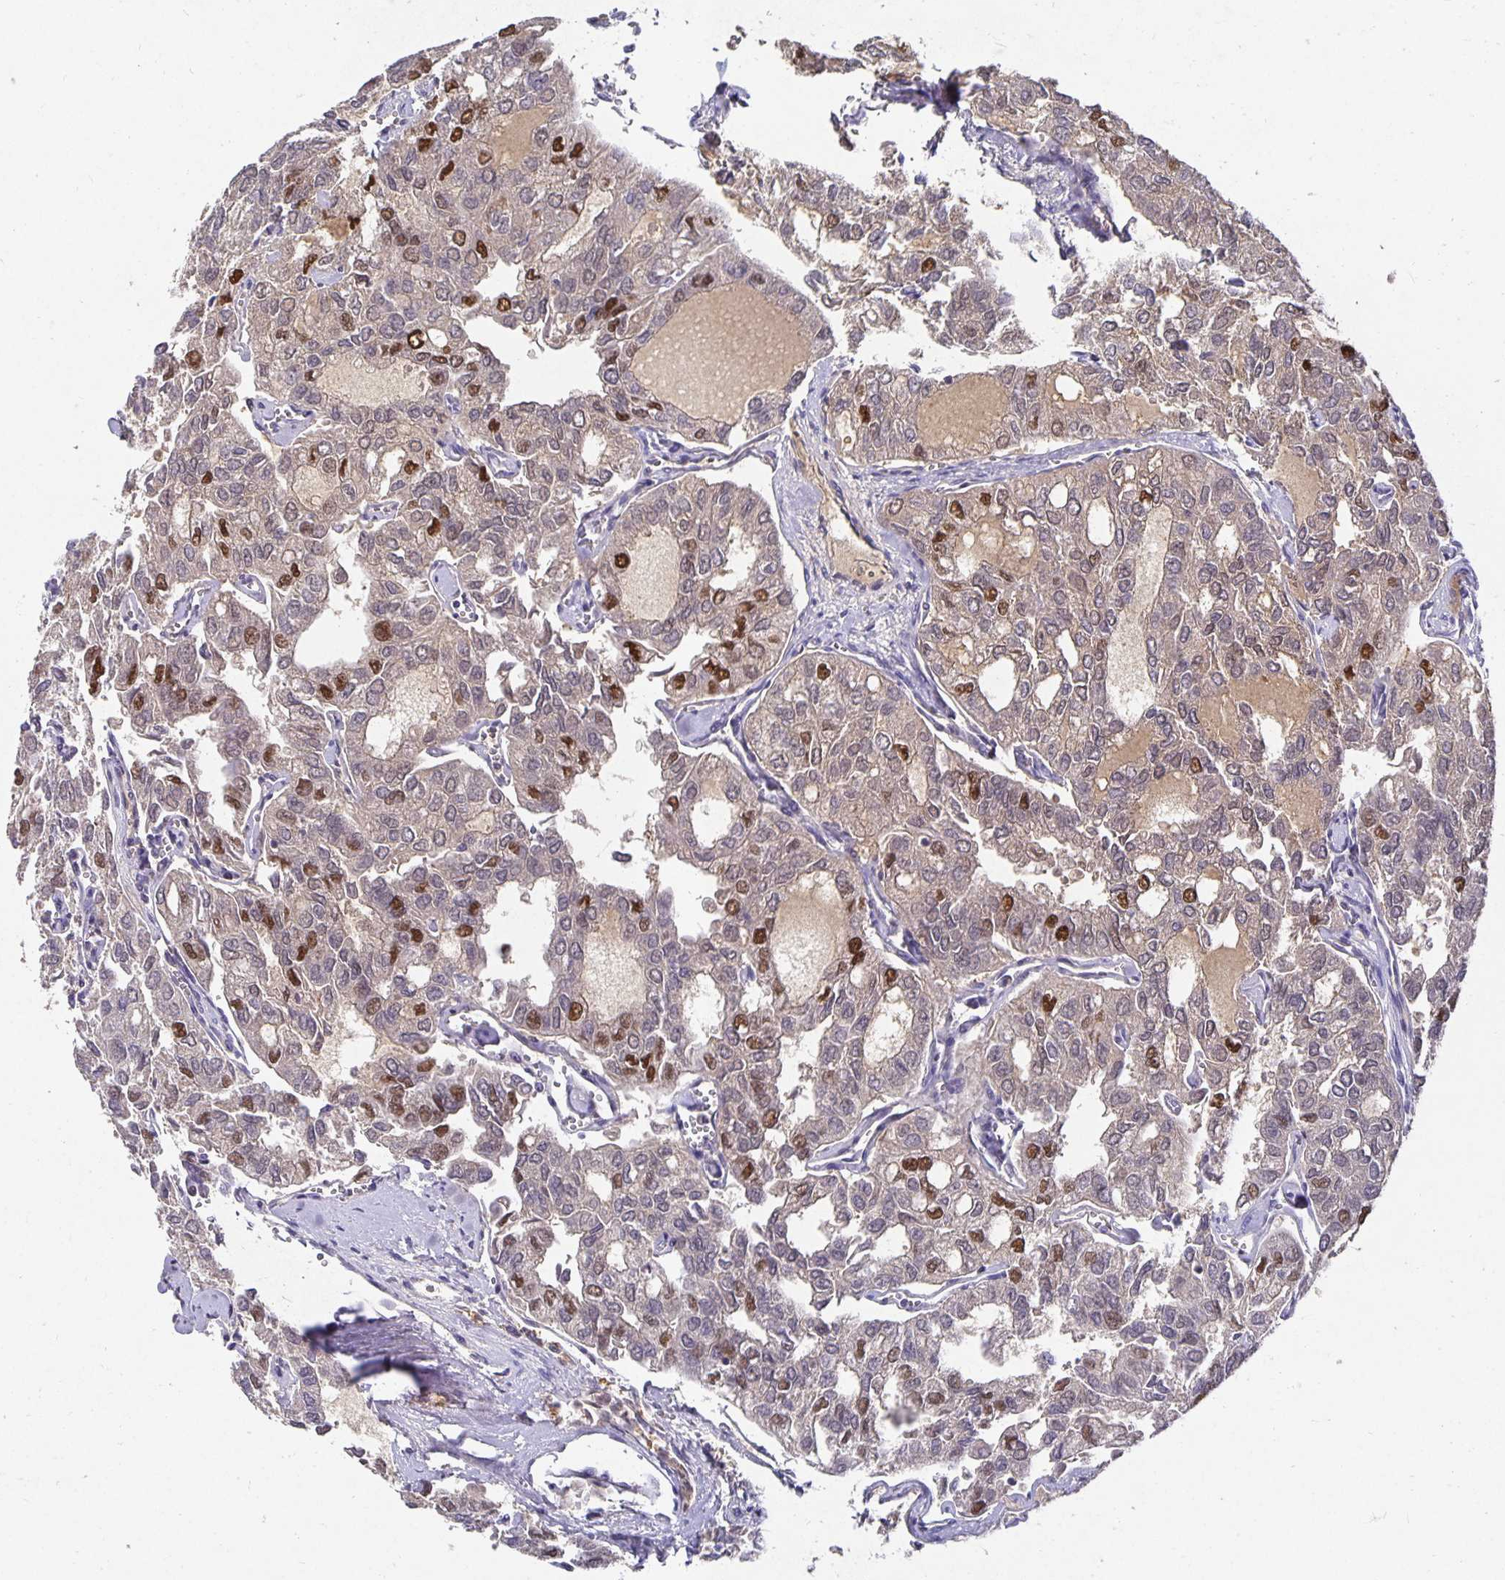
{"staining": {"intensity": "moderate", "quantity": "25%-75%", "location": "nuclear"}, "tissue": "thyroid cancer", "cell_type": "Tumor cells", "image_type": "cancer", "snomed": [{"axis": "morphology", "description": "Follicular adenoma carcinoma, NOS"}, {"axis": "topography", "description": "Thyroid gland"}], "caption": "Immunohistochemistry (IHC) staining of thyroid cancer, which displays medium levels of moderate nuclear expression in about 25%-75% of tumor cells indicating moderate nuclear protein positivity. The staining was performed using DAB (brown) for protein detection and nuclei were counterstained in hematoxylin (blue).", "gene": "HEPN1", "patient": {"sex": "male", "age": 75}}